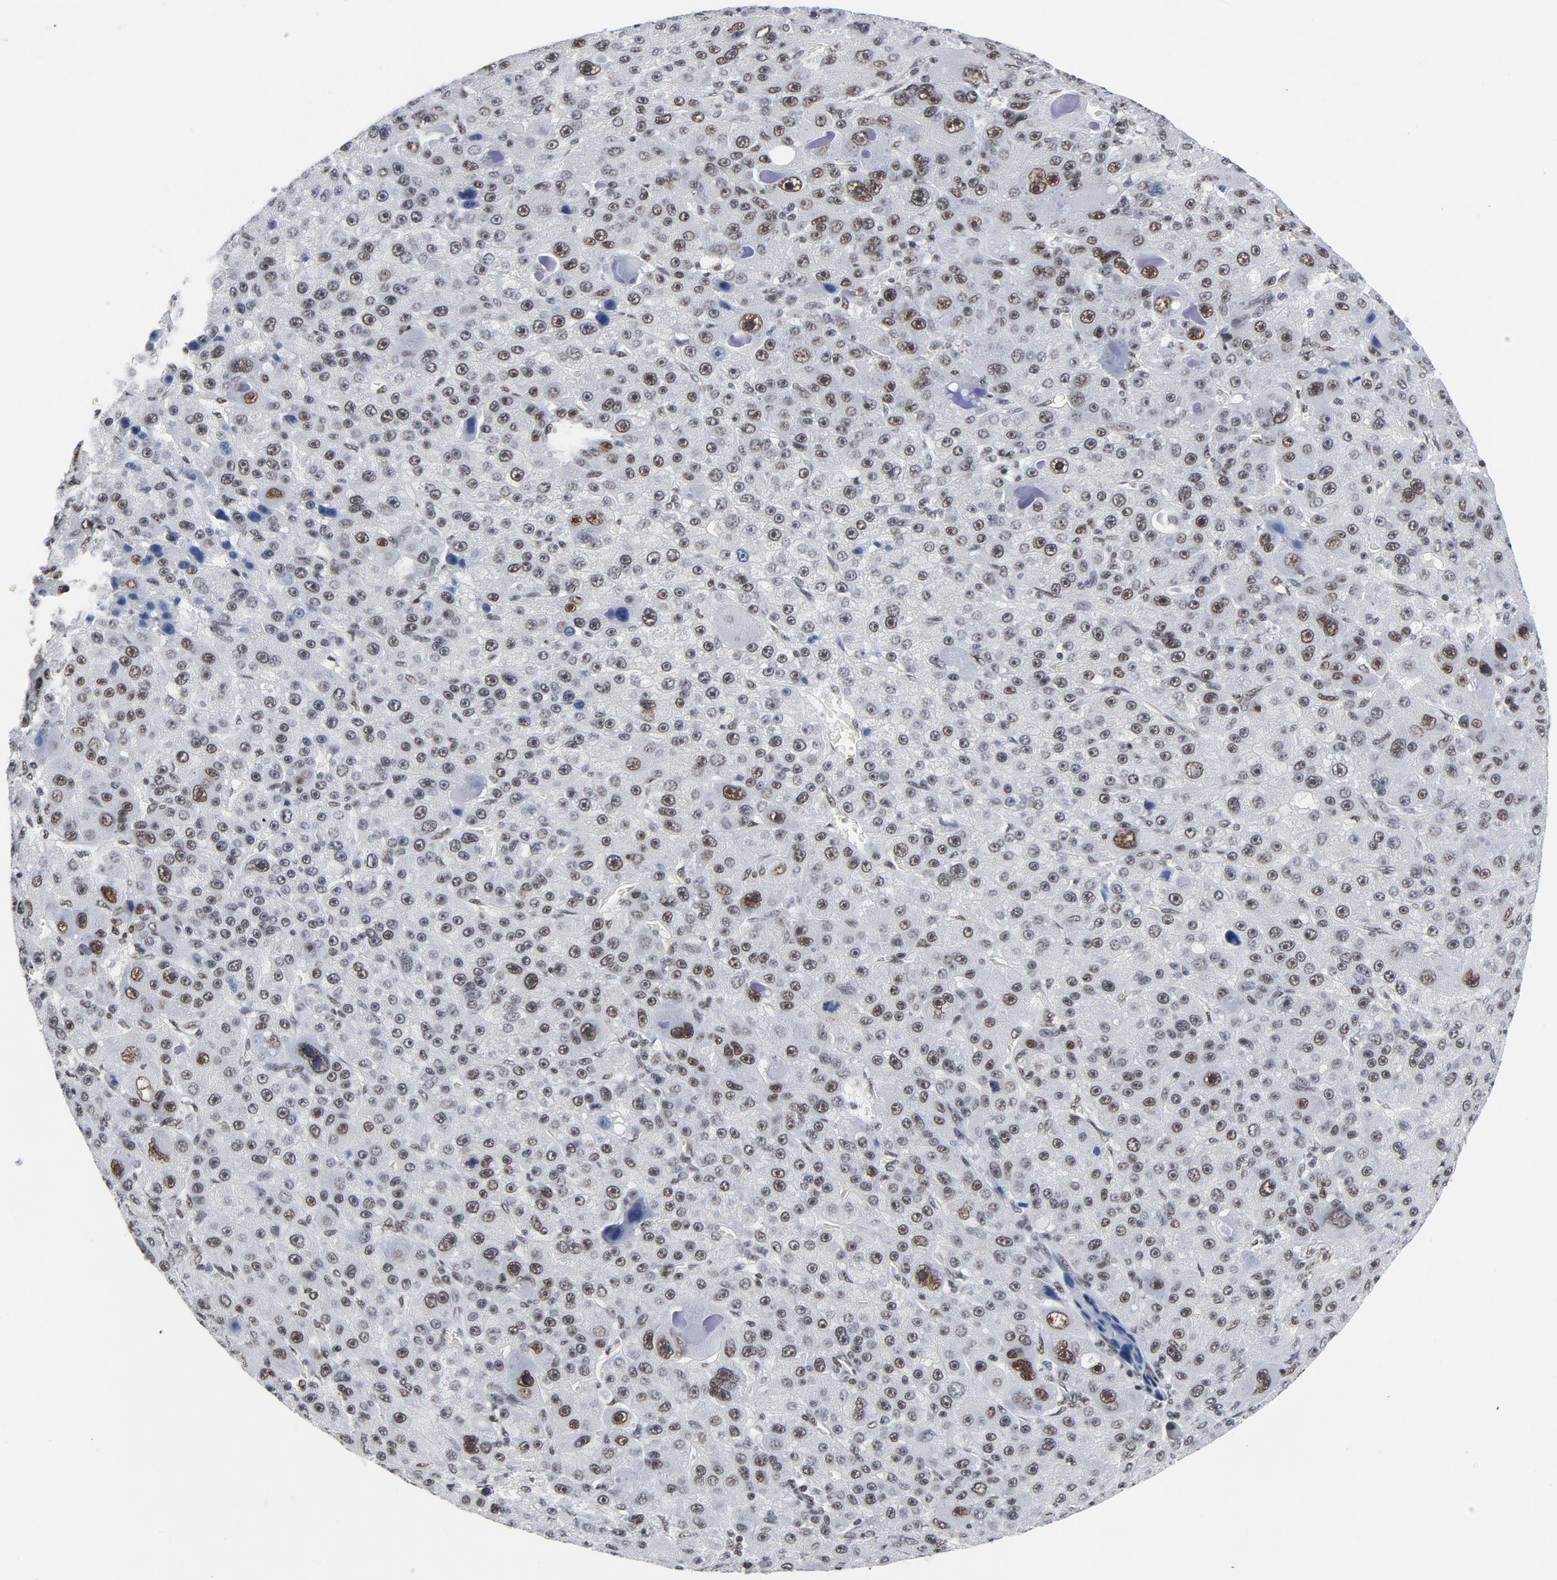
{"staining": {"intensity": "moderate", "quantity": ">75%", "location": "nuclear"}, "tissue": "liver cancer", "cell_type": "Tumor cells", "image_type": "cancer", "snomed": [{"axis": "morphology", "description": "Carcinoma, Hepatocellular, NOS"}, {"axis": "topography", "description": "Liver"}], "caption": "Immunohistochemical staining of hepatocellular carcinoma (liver) exhibits medium levels of moderate nuclear staining in about >75% of tumor cells.", "gene": "CSTF2", "patient": {"sex": "male", "age": 76}}